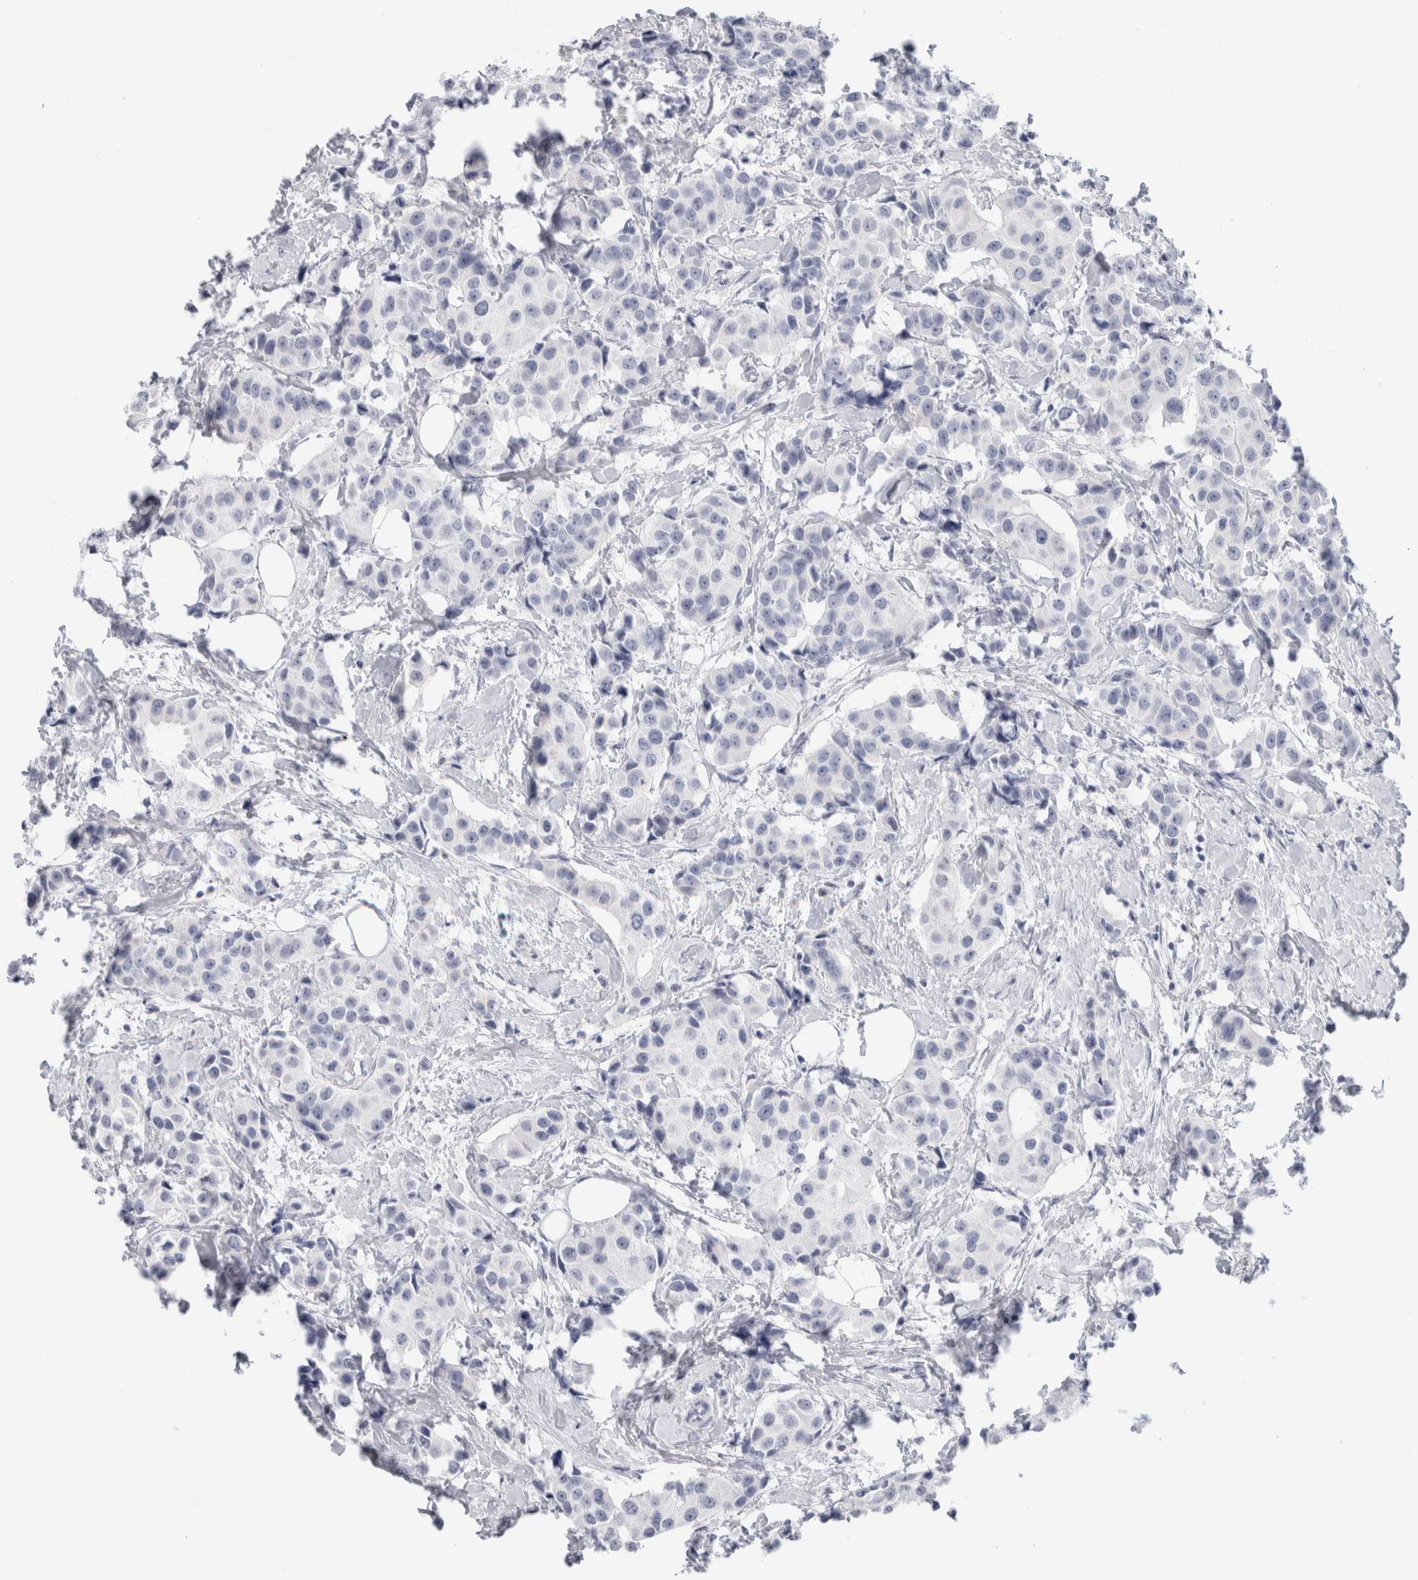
{"staining": {"intensity": "negative", "quantity": "none", "location": "none"}, "tissue": "breast cancer", "cell_type": "Tumor cells", "image_type": "cancer", "snomed": [{"axis": "morphology", "description": "Normal tissue, NOS"}, {"axis": "morphology", "description": "Duct carcinoma"}, {"axis": "topography", "description": "Breast"}], "caption": "DAB (3,3'-diaminobenzidine) immunohistochemical staining of human breast cancer (invasive ductal carcinoma) exhibits no significant positivity in tumor cells. (Stains: DAB IHC with hematoxylin counter stain, Microscopy: brightfield microscopy at high magnification).", "gene": "ANKMY1", "patient": {"sex": "female", "age": 39}}